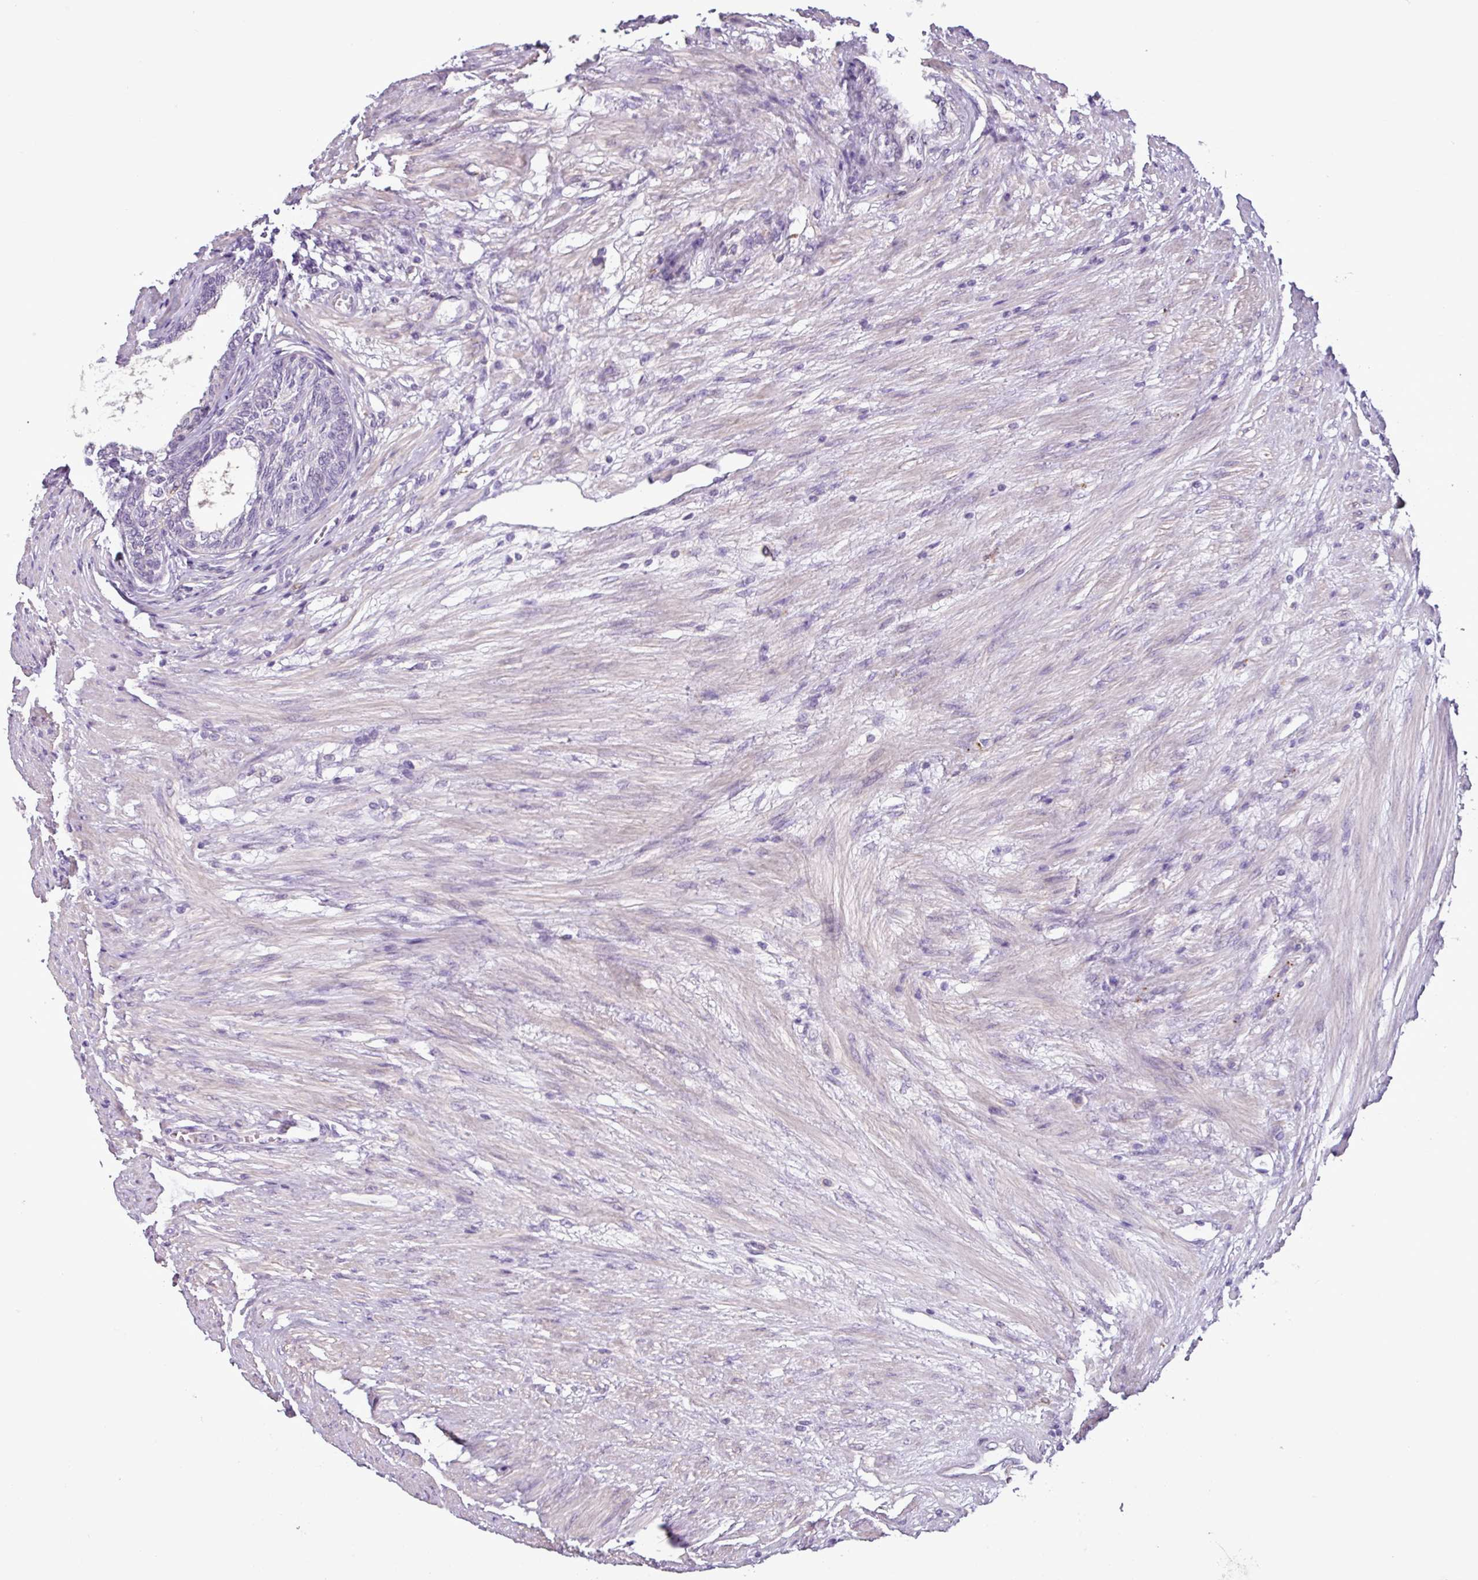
{"staining": {"intensity": "negative", "quantity": "none", "location": "none"}, "tissue": "prostate cancer", "cell_type": "Tumor cells", "image_type": "cancer", "snomed": [{"axis": "morphology", "description": "Adenocarcinoma, High grade"}, {"axis": "topography", "description": "Prostate"}], "caption": "Tumor cells show no significant expression in high-grade adenocarcinoma (prostate).", "gene": "C9orf24", "patient": {"sex": "male", "age": 69}}